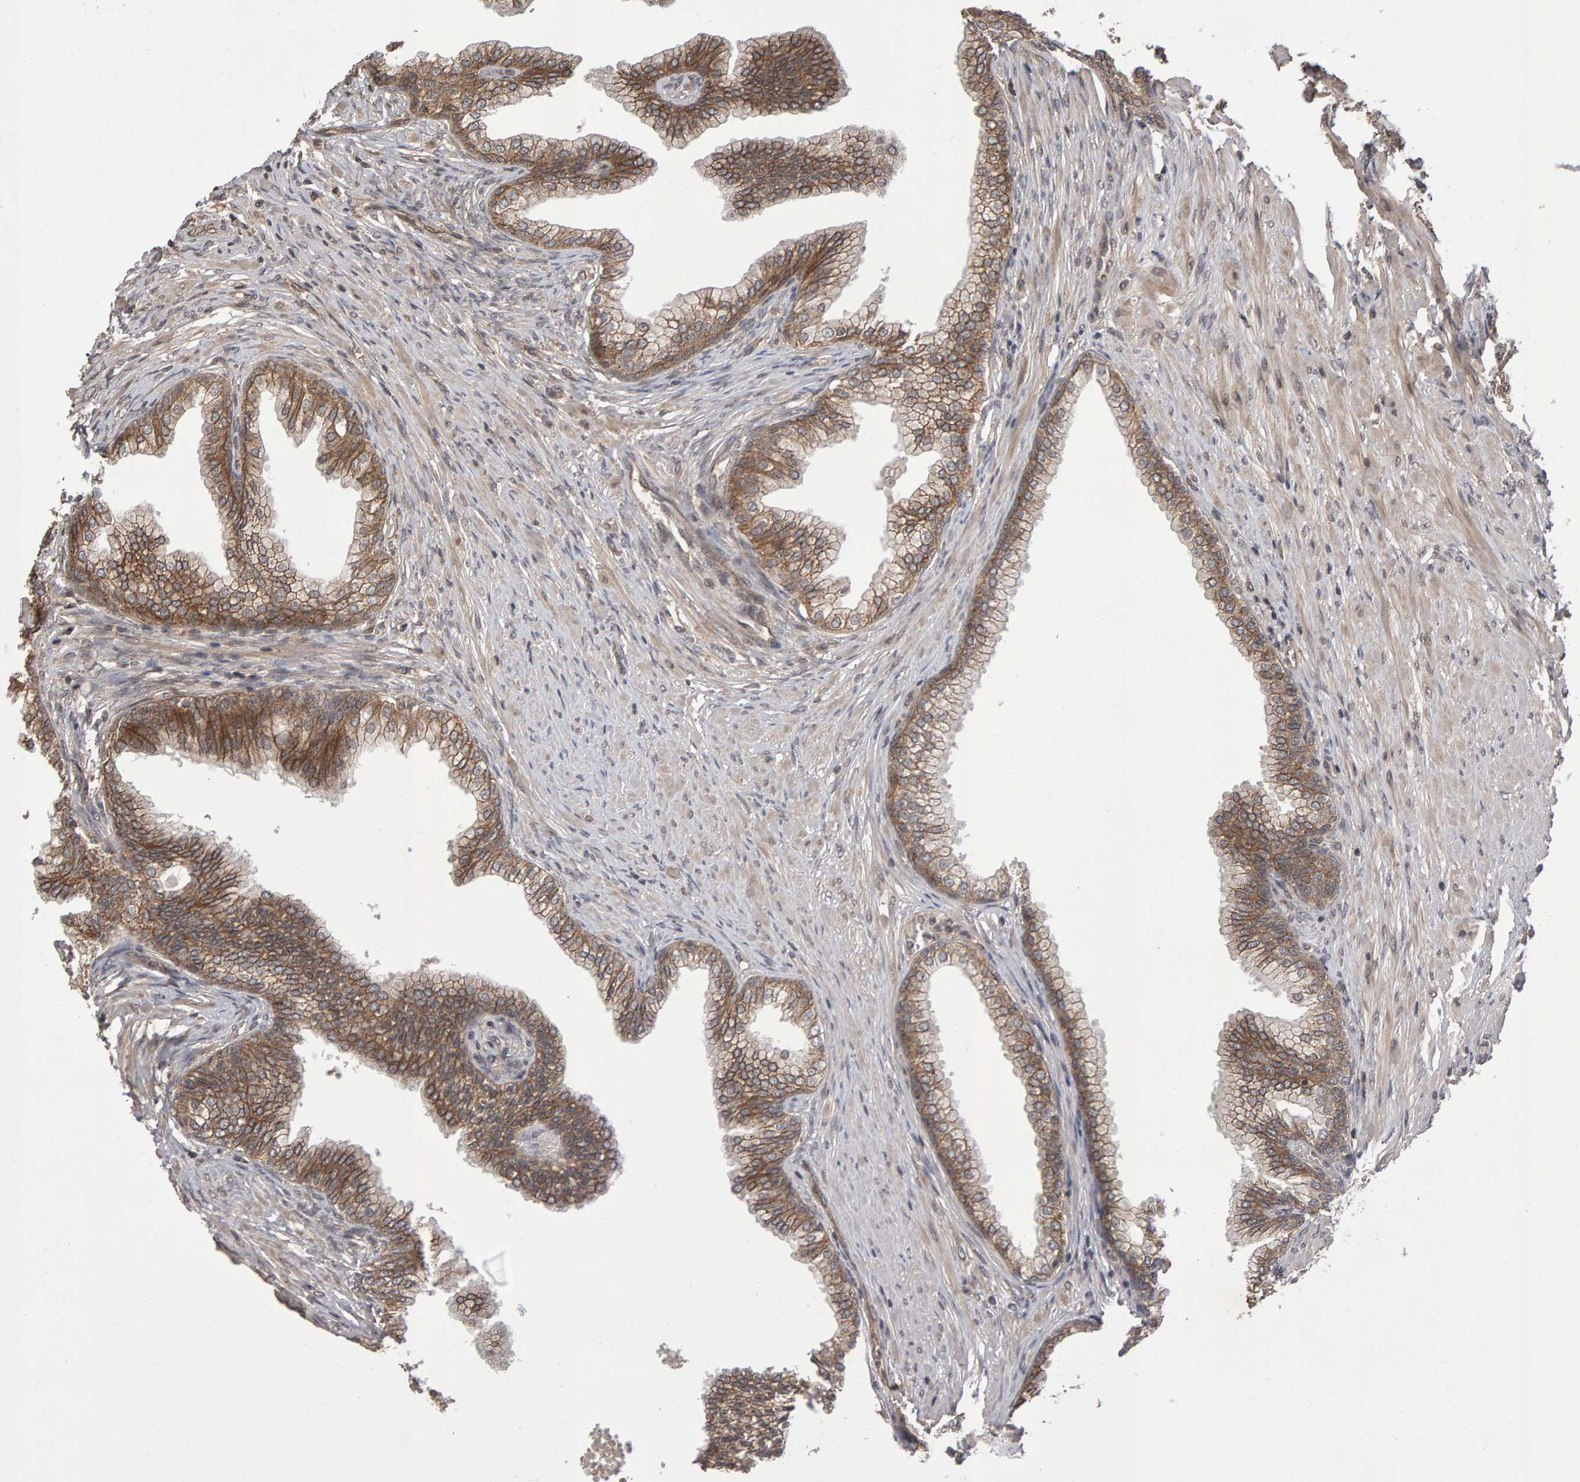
{"staining": {"intensity": "moderate", "quantity": ">75%", "location": "cytoplasmic/membranous"}, "tissue": "prostate", "cell_type": "Glandular cells", "image_type": "normal", "snomed": [{"axis": "morphology", "description": "Normal tissue, NOS"}, {"axis": "morphology", "description": "Urothelial carcinoma, Low grade"}, {"axis": "topography", "description": "Urinary bladder"}, {"axis": "topography", "description": "Prostate"}], "caption": "IHC (DAB) staining of normal human prostate displays moderate cytoplasmic/membranous protein expression in approximately >75% of glandular cells.", "gene": "SCRIB", "patient": {"sex": "male", "age": 60}}